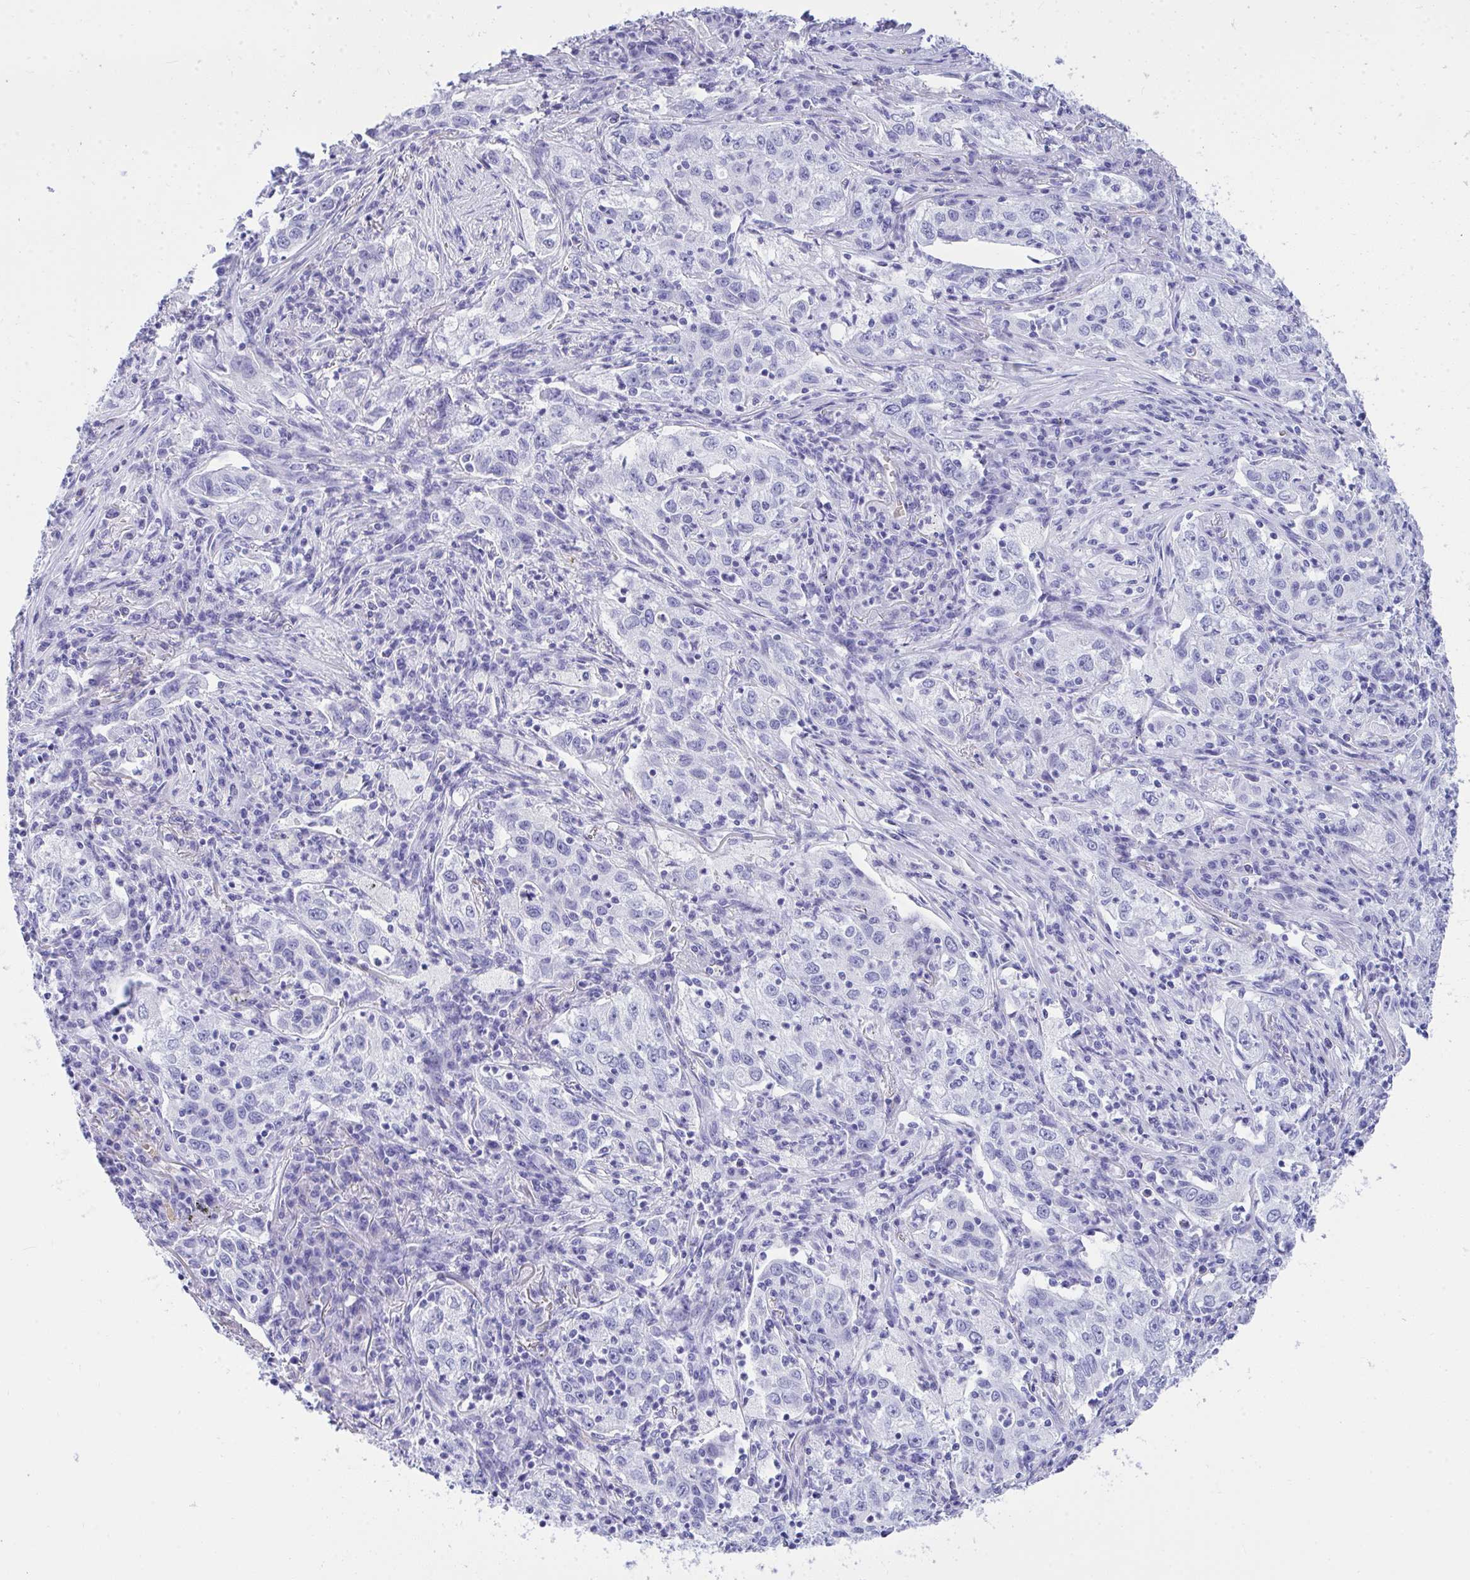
{"staining": {"intensity": "negative", "quantity": "none", "location": "none"}, "tissue": "lung cancer", "cell_type": "Tumor cells", "image_type": "cancer", "snomed": [{"axis": "morphology", "description": "Squamous cell carcinoma, NOS"}, {"axis": "topography", "description": "Lung"}], "caption": "The histopathology image reveals no significant expression in tumor cells of lung cancer.", "gene": "ANK1", "patient": {"sex": "male", "age": 71}}